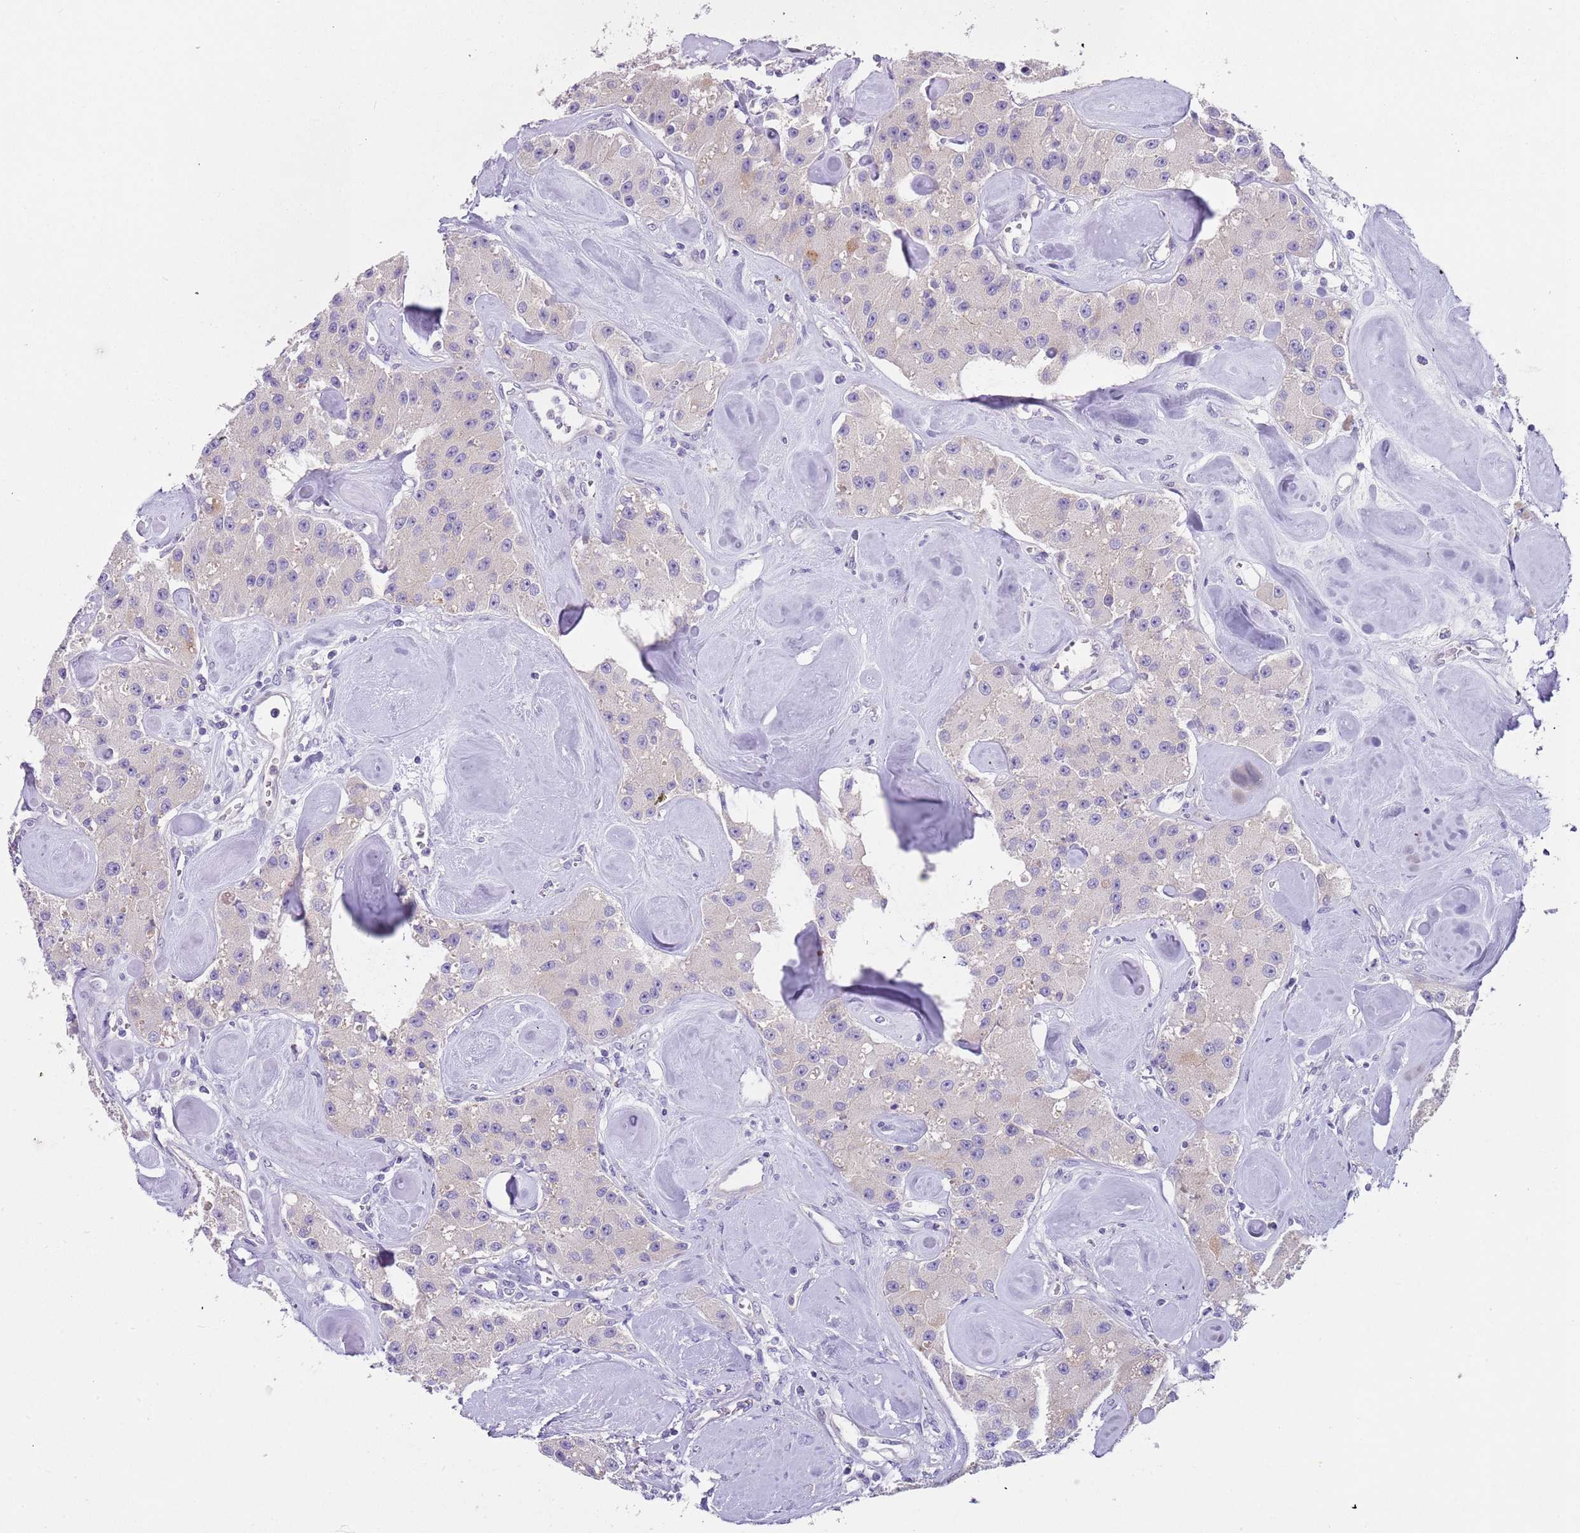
{"staining": {"intensity": "negative", "quantity": "none", "location": "none"}, "tissue": "carcinoid", "cell_type": "Tumor cells", "image_type": "cancer", "snomed": [{"axis": "morphology", "description": "Carcinoid, malignant, NOS"}, {"axis": "topography", "description": "Pancreas"}], "caption": "This is an immunohistochemistry image of carcinoid (malignant). There is no staining in tumor cells.", "gene": "C2CD3", "patient": {"sex": "male", "age": 41}}